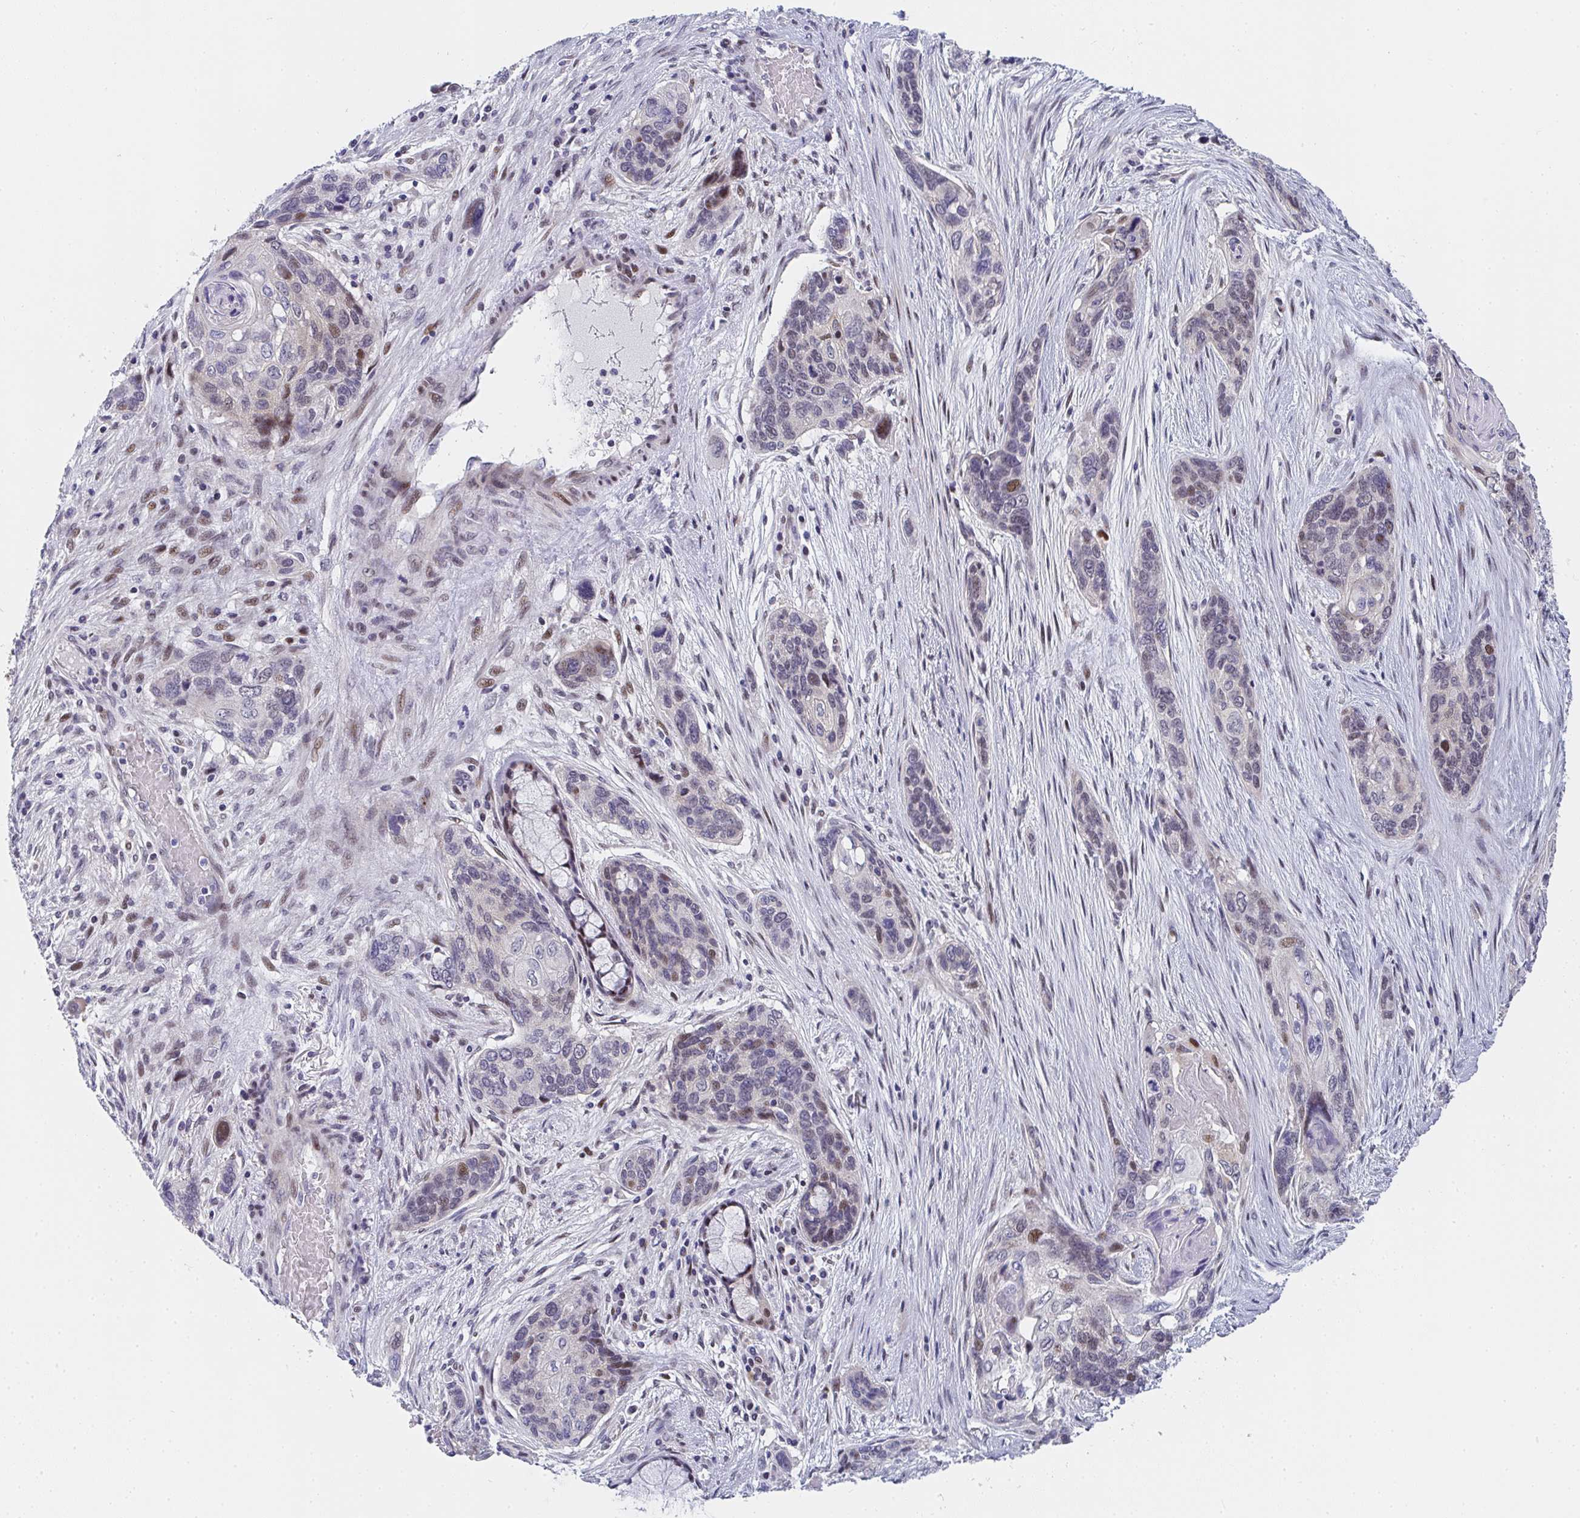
{"staining": {"intensity": "moderate", "quantity": "<25%", "location": "nuclear"}, "tissue": "lung cancer", "cell_type": "Tumor cells", "image_type": "cancer", "snomed": [{"axis": "morphology", "description": "Squamous cell carcinoma, NOS"}, {"axis": "morphology", "description": "Squamous cell carcinoma, metastatic, NOS"}, {"axis": "topography", "description": "Lymph node"}, {"axis": "topography", "description": "Lung"}], "caption": "Squamous cell carcinoma (lung) stained for a protein shows moderate nuclear positivity in tumor cells. Using DAB (3,3'-diaminobenzidine) (brown) and hematoxylin (blue) stains, captured at high magnification using brightfield microscopy.", "gene": "ZIC3", "patient": {"sex": "male", "age": 41}}